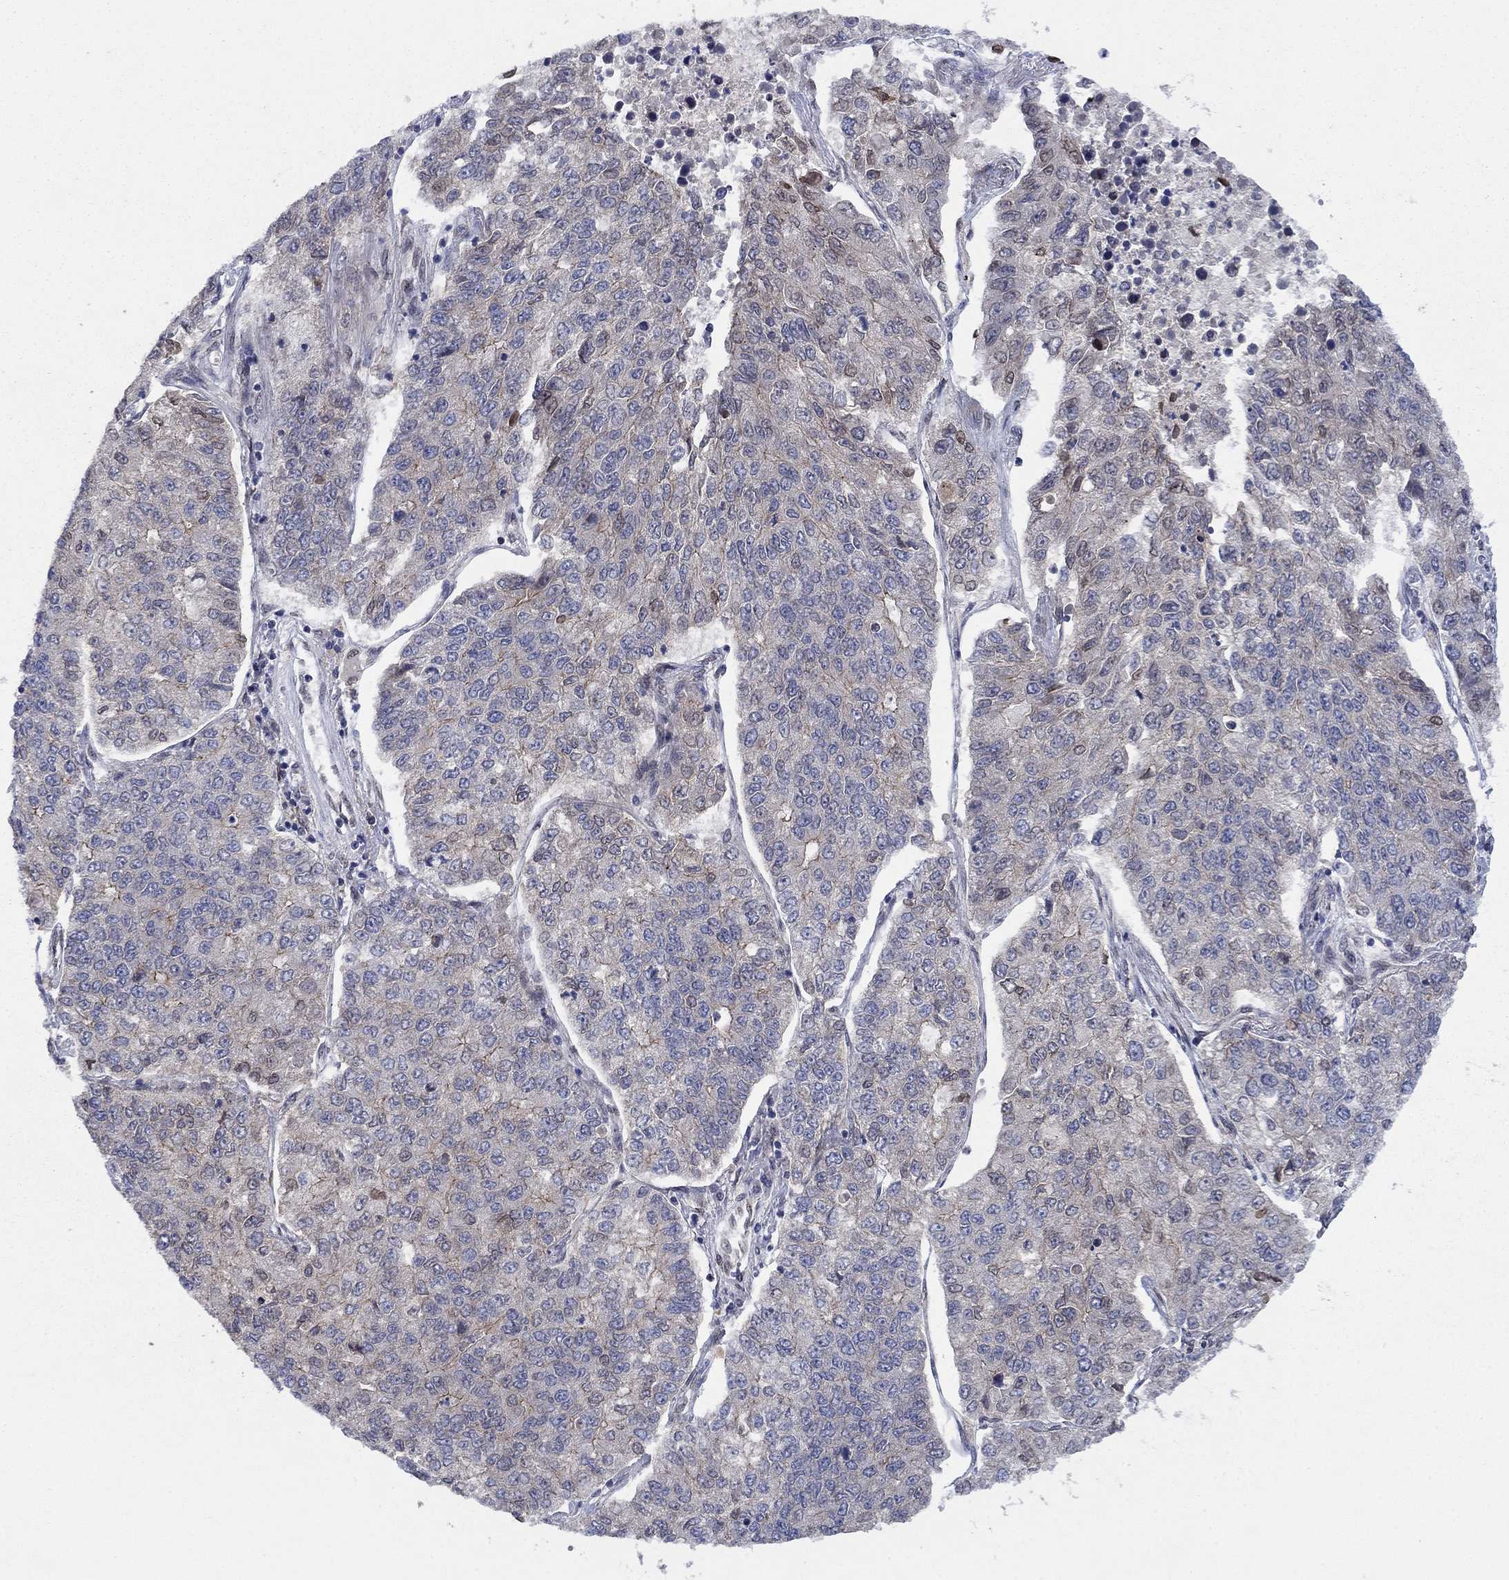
{"staining": {"intensity": "negative", "quantity": "none", "location": "none"}, "tissue": "lung cancer", "cell_type": "Tumor cells", "image_type": "cancer", "snomed": [{"axis": "morphology", "description": "Adenocarcinoma, NOS"}, {"axis": "topography", "description": "Lung"}], "caption": "The histopathology image shows no staining of tumor cells in adenocarcinoma (lung).", "gene": "EMC9", "patient": {"sex": "male", "age": 49}}